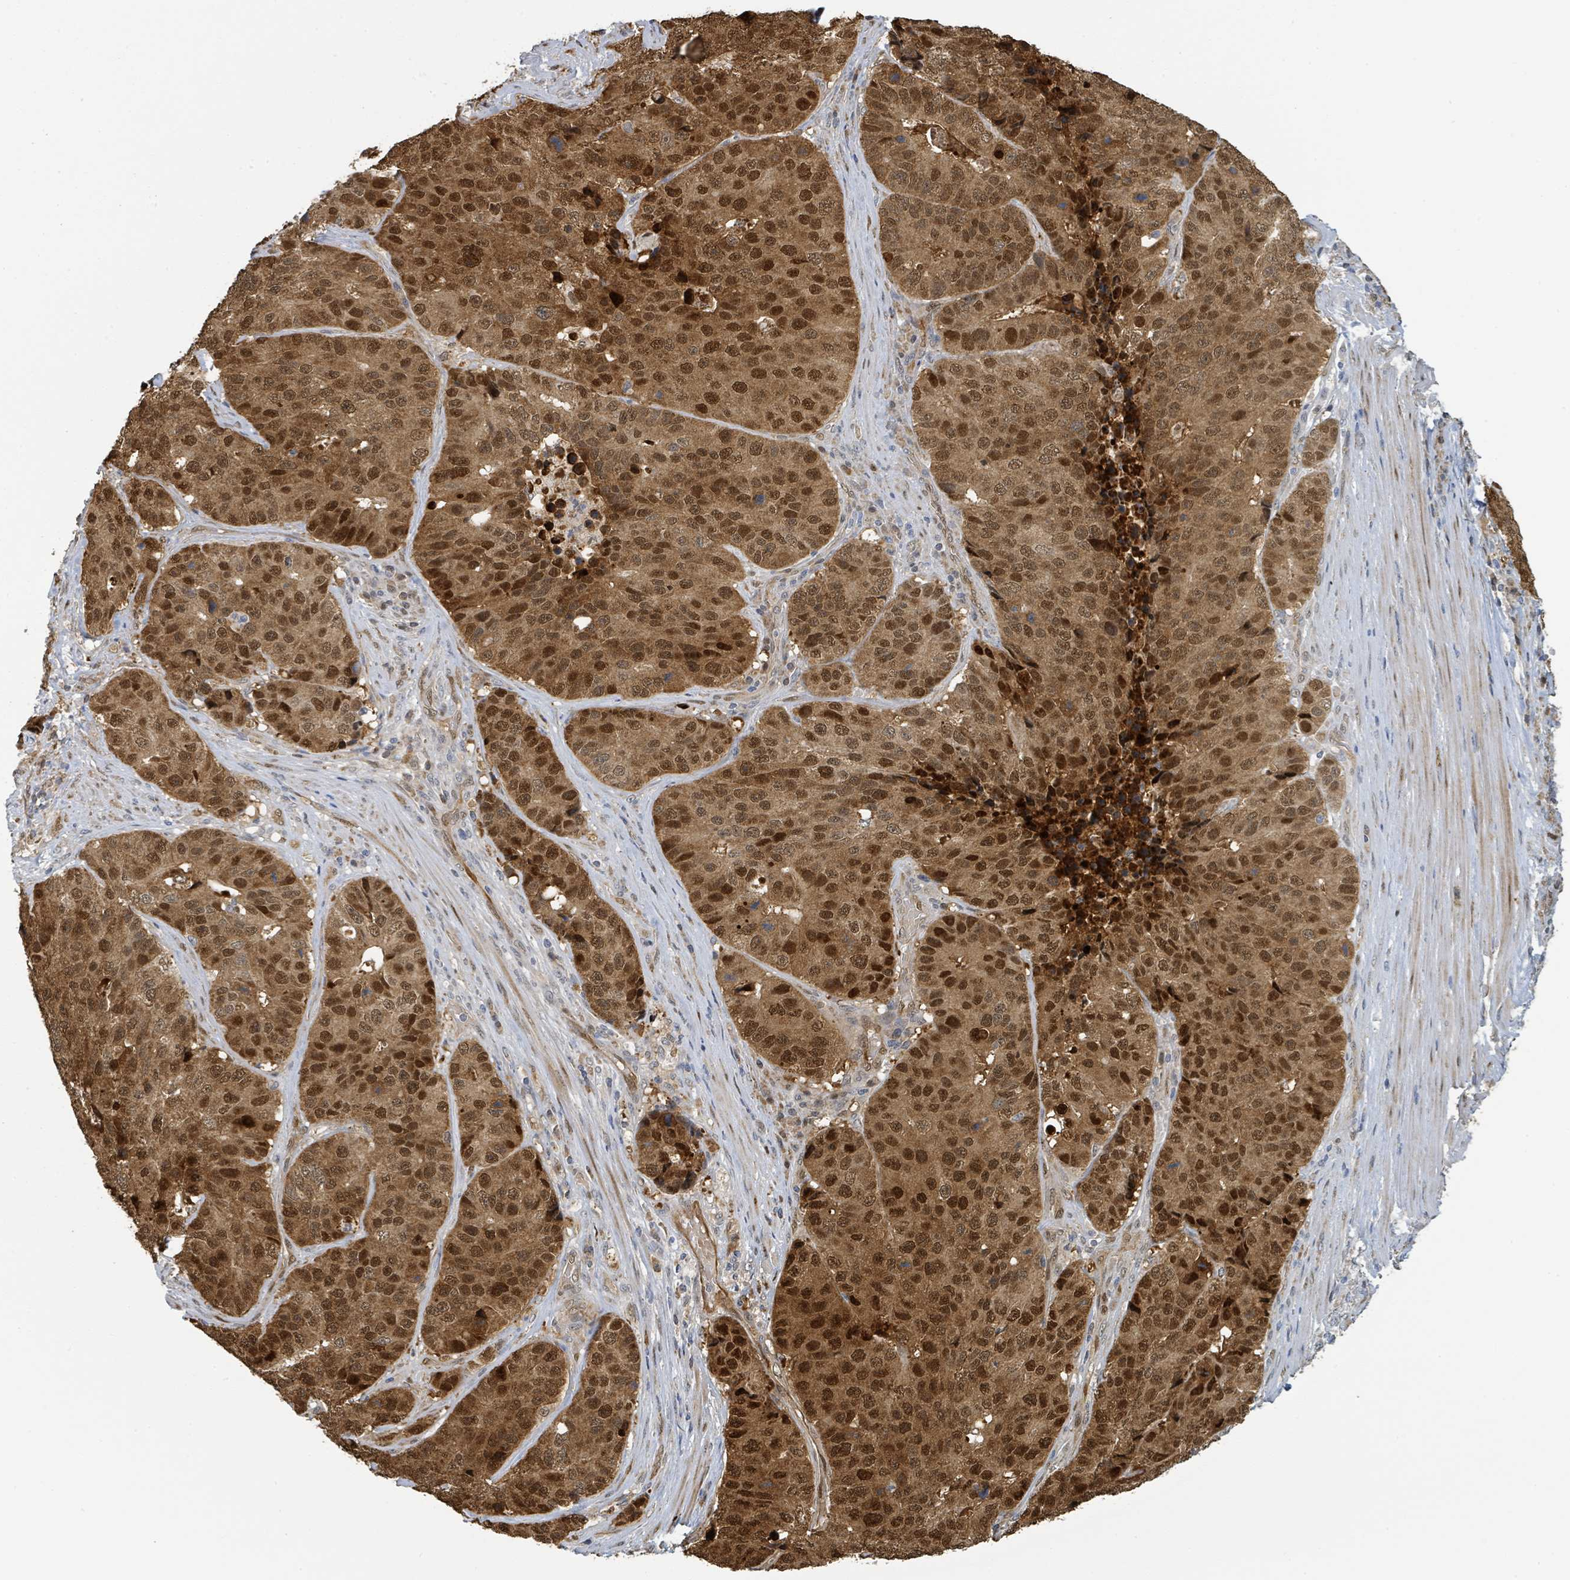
{"staining": {"intensity": "strong", "quantity": ">75%", "location": "cytoplasmic/membranous,nuclear"}, "tissue": "stomach cancer", "cell_type": "Tumor cells", "image_type": "cancer", "snomed": [{"axis": "morphology", "description": "Adenocarcinoma, NOS"}, {"axis": "topography", "description": "Stomach"}], "caption": "DAB immunohistochemical staining of stomach cancer demonstrates strong cytoplasmic/membranous and nuclear protein staining in about >75% of tumor cells. (DAB = brown stain, brightfield microscopy at high magnification).", "gene": "PSMB7", "patient": {"sex": "male", "age": 71}}